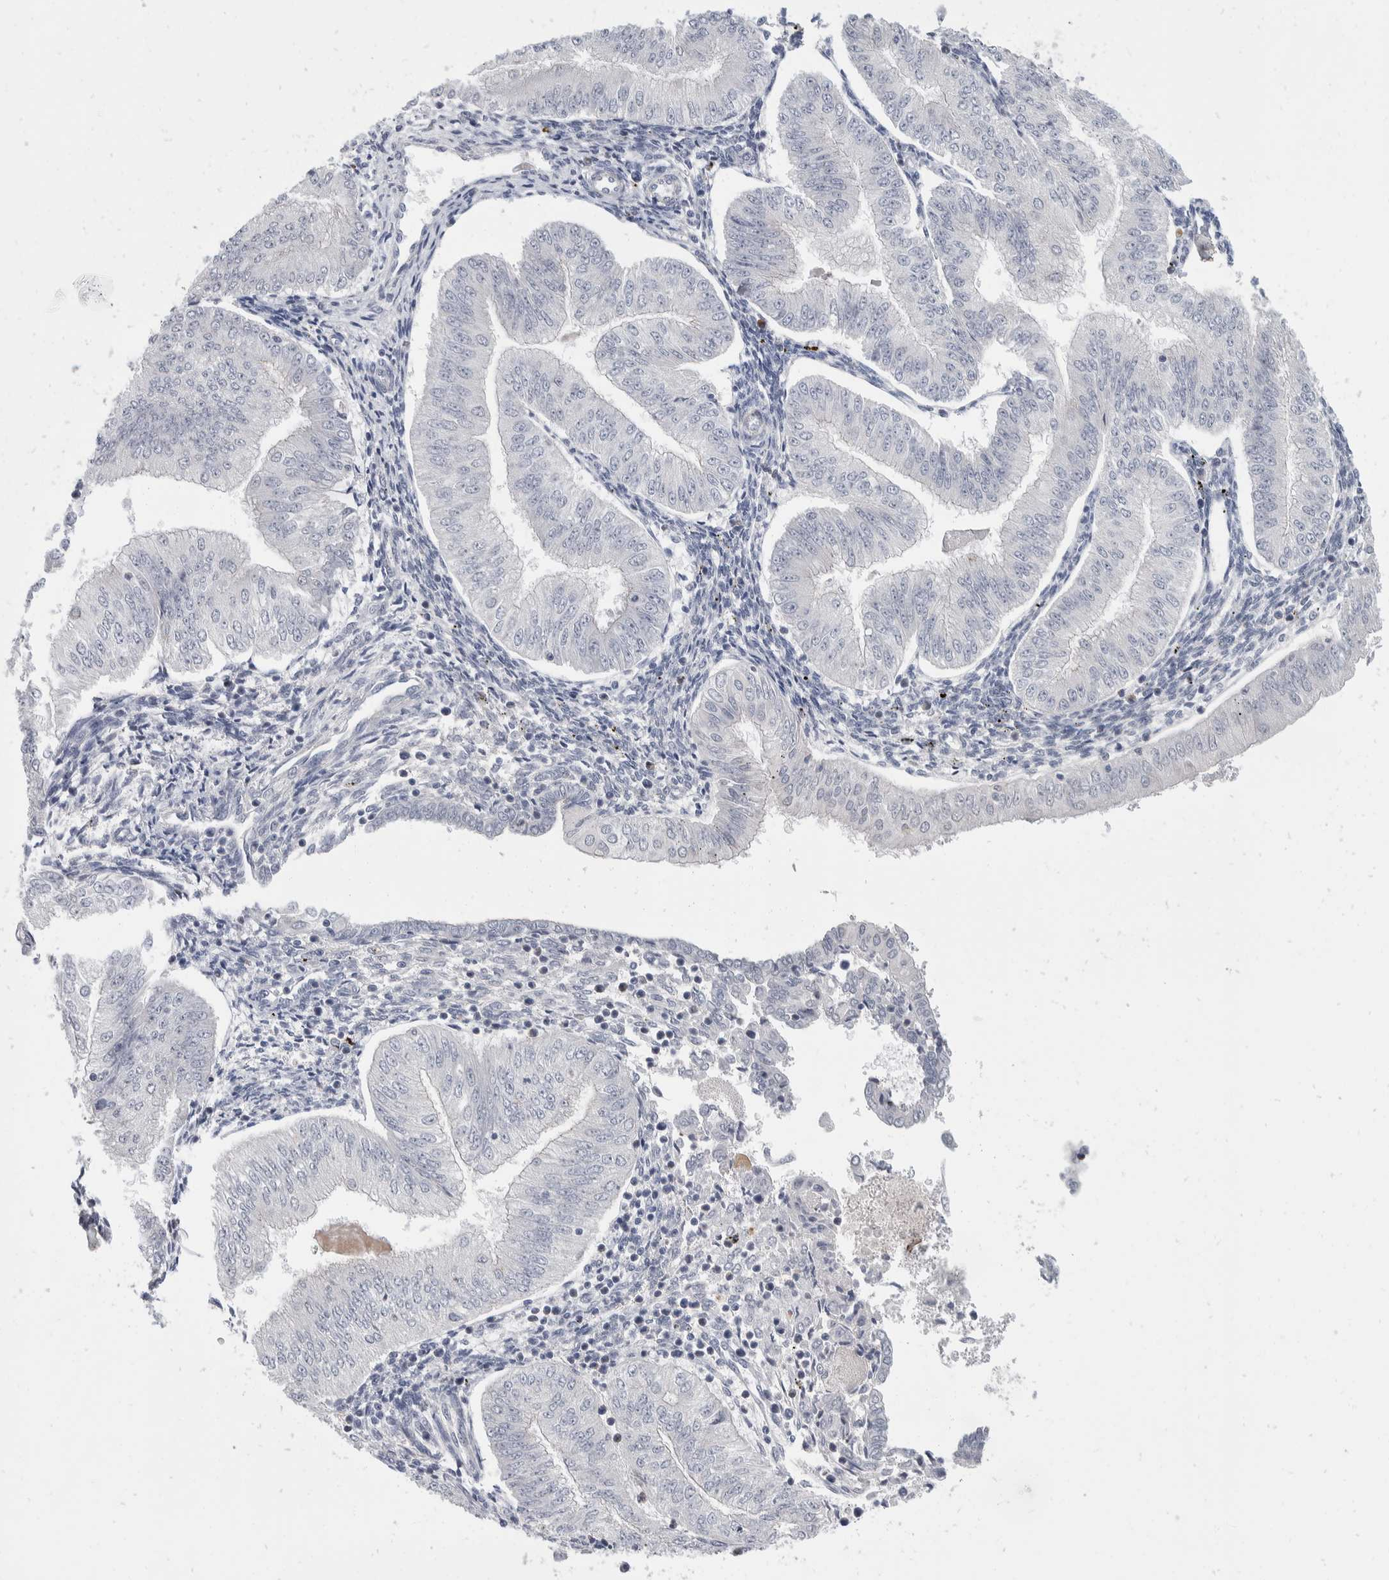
{"staining": {"intensity": "negative", "quantity": "none", "location": "none"}, "tissue": "endometrial cancer", "cell_type": "Tumor cells", "image_type": "cancer", "snomed": [{"axis": "morphology", "description": "Normal tissue, NOS"}, {"axis": "morphology", "description": "Adenocarcinoma, NOS"}, {"axis": "topography", "description": "Endometrium"}], "caption": "An IHC micrograph of endometrial adenocarcinoma is shown. There is no staining in tumor cells of endometrial adenocarcinoma.", "gene": "CATSPERD", "patient": {"sex": "female", "age": 53}}